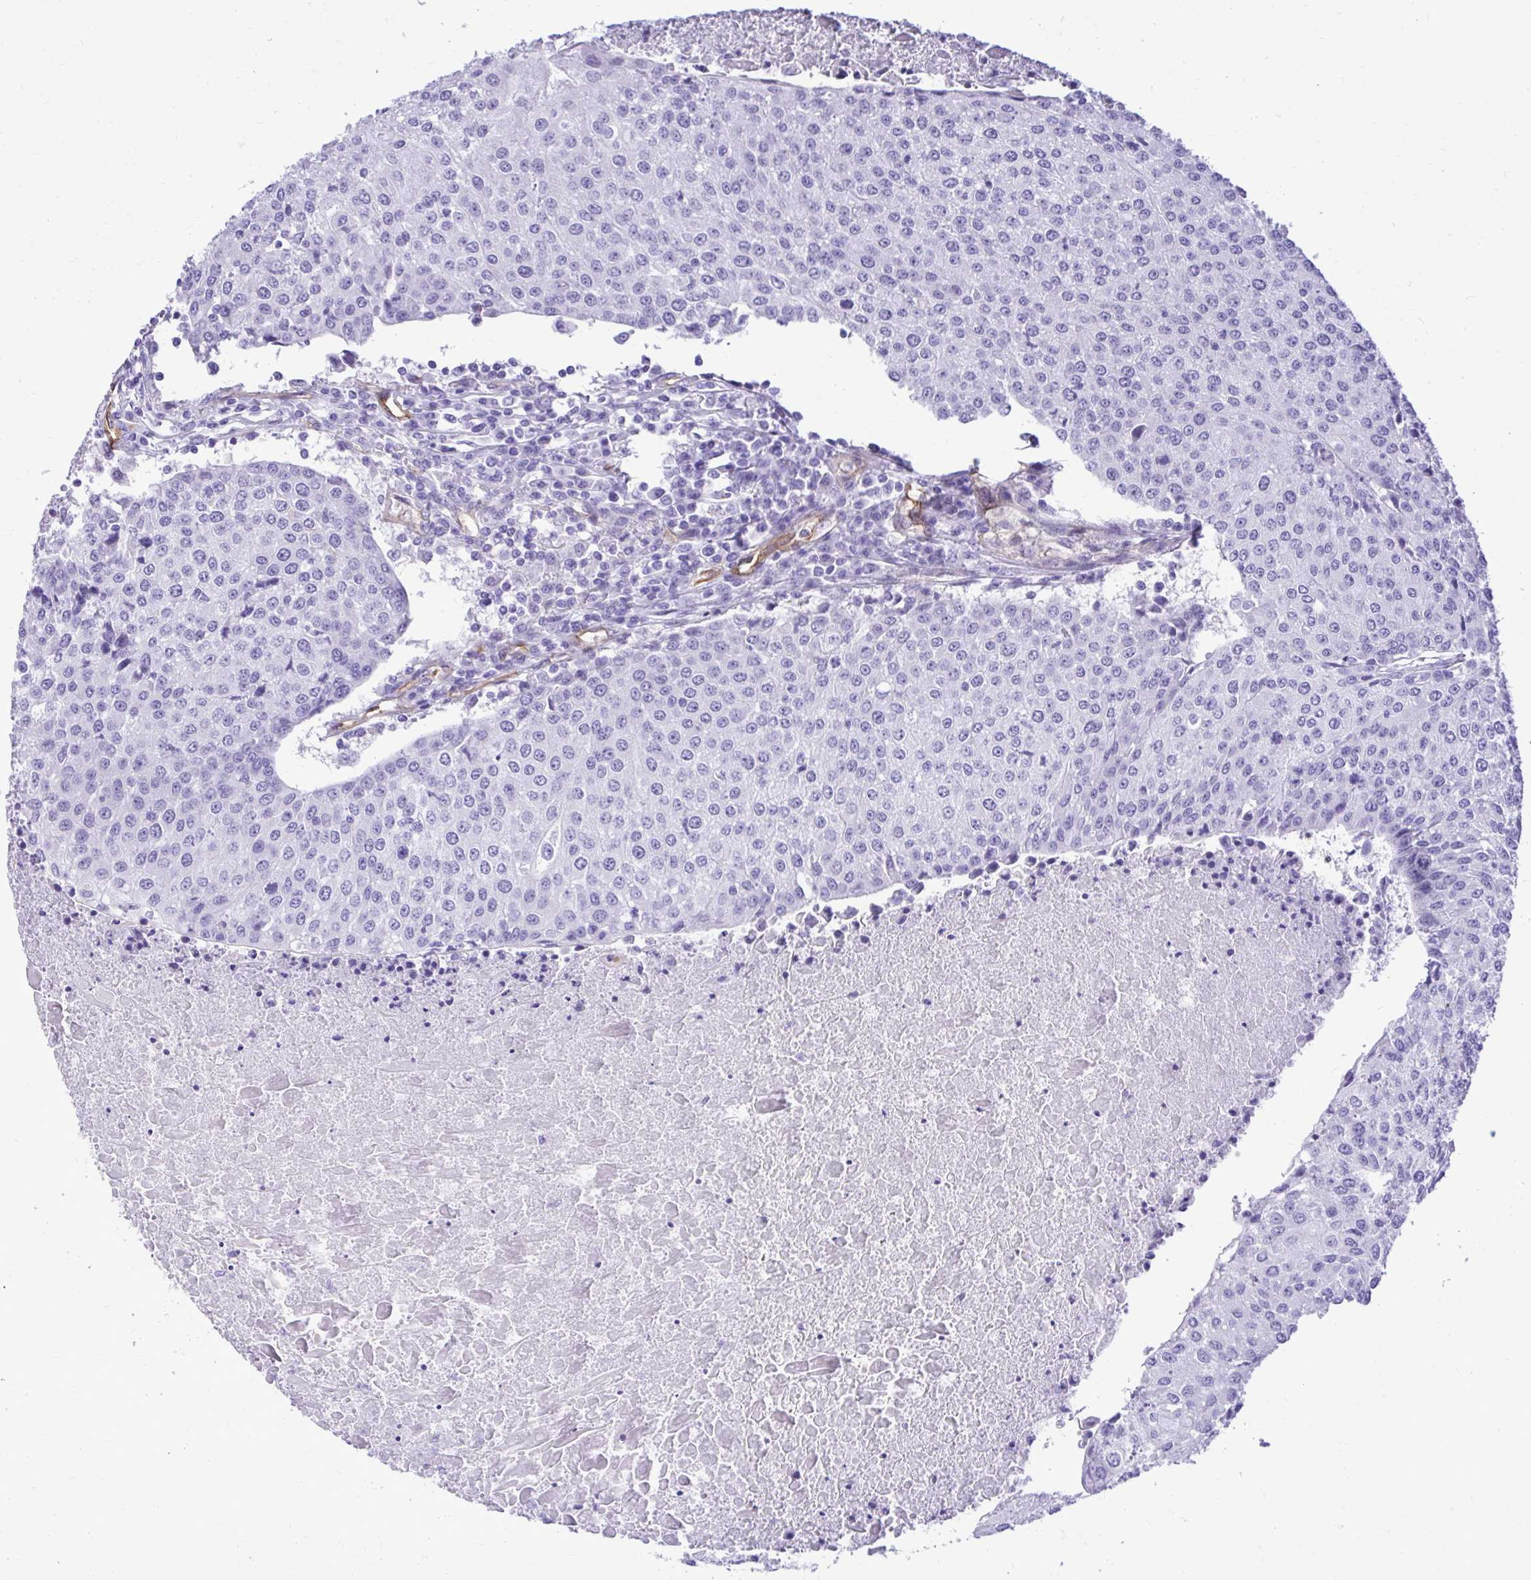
{"staining": {"intensity": "negative", "quantity": "none", "location": "none"}, "tissue": "urothelial cancer", "cell_type": "Tumor cells", "image_type": "cancer", "snomed": [{"axis": "morphology", "description": "Urothelial carcinoma, High grade"}, {"axis": "topography", "description": "Urinary bladder"}], "caption": "Immunohistochemical staining of high-grade urothelial carcinoma exhibits no significant positivity in tumor cells. (Brightfield microscopy of DAB (3,3'-diaminobenzidine) IHC at high magnification).", "gene": "ABCG2", "patient": {"sex": "female", "age": 85}}